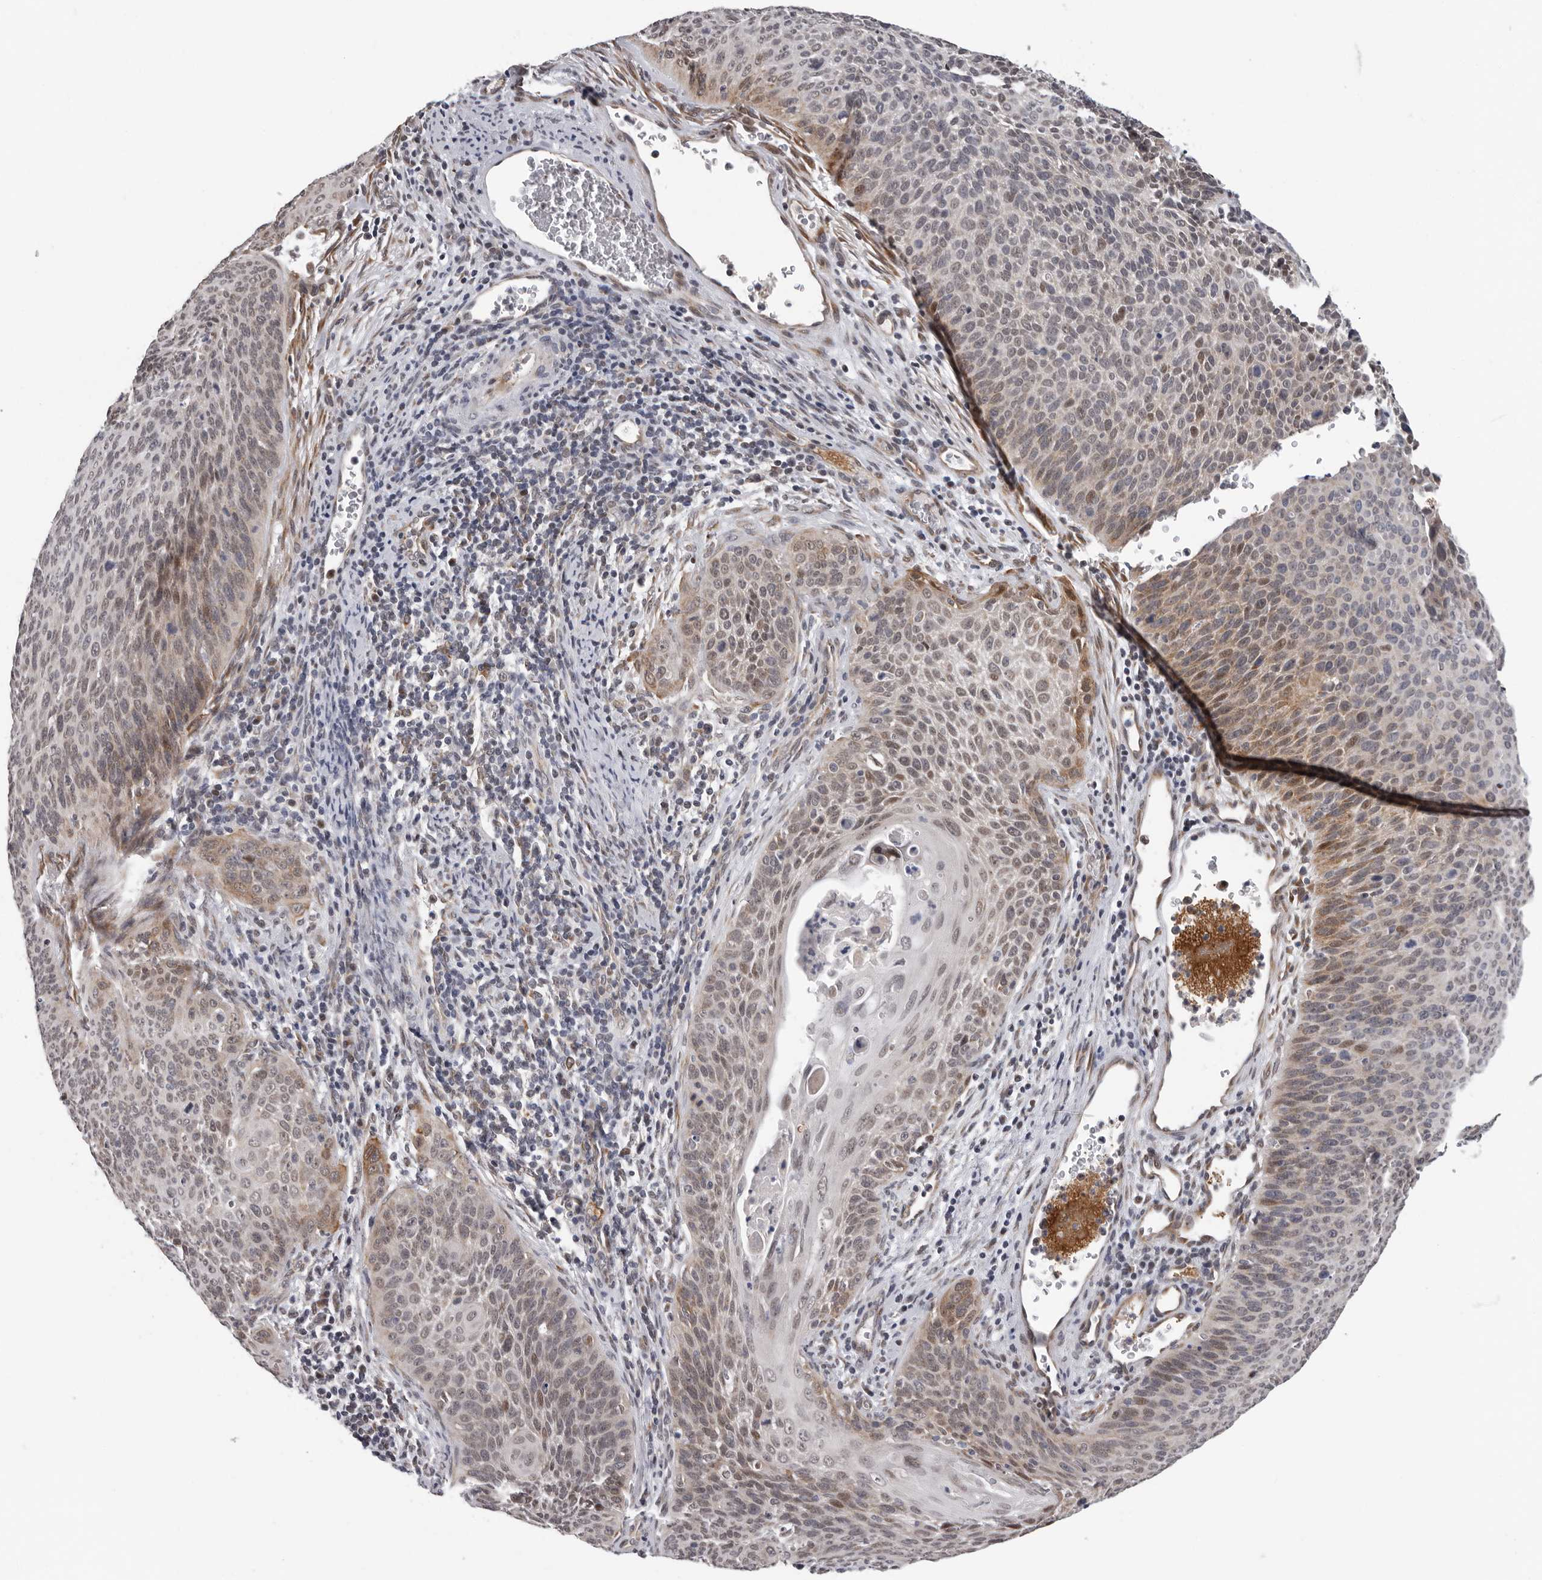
{"staining": {"intensity": "weak", "quantity": "25%-75%", "location": "cytoplasmic/membranous"}, "tissue": "cervical cancer", "cell_type": "Tumor cells", "image_type": "cancer", "snomed": [{"axis": "morphology", "description": "Squamous cell carcinoma, NOS"}, {"axis": "topography", "description": "Cervix"}], "caption": "Tumor cells demonstrate low levels of weak cytoplasmic/membranous expression in approximately 25%-75% of cells in squamous cell carcinoma (cervical).", "gene": "RALGPS2", "patient": {"sex": "female", "age": 55}}